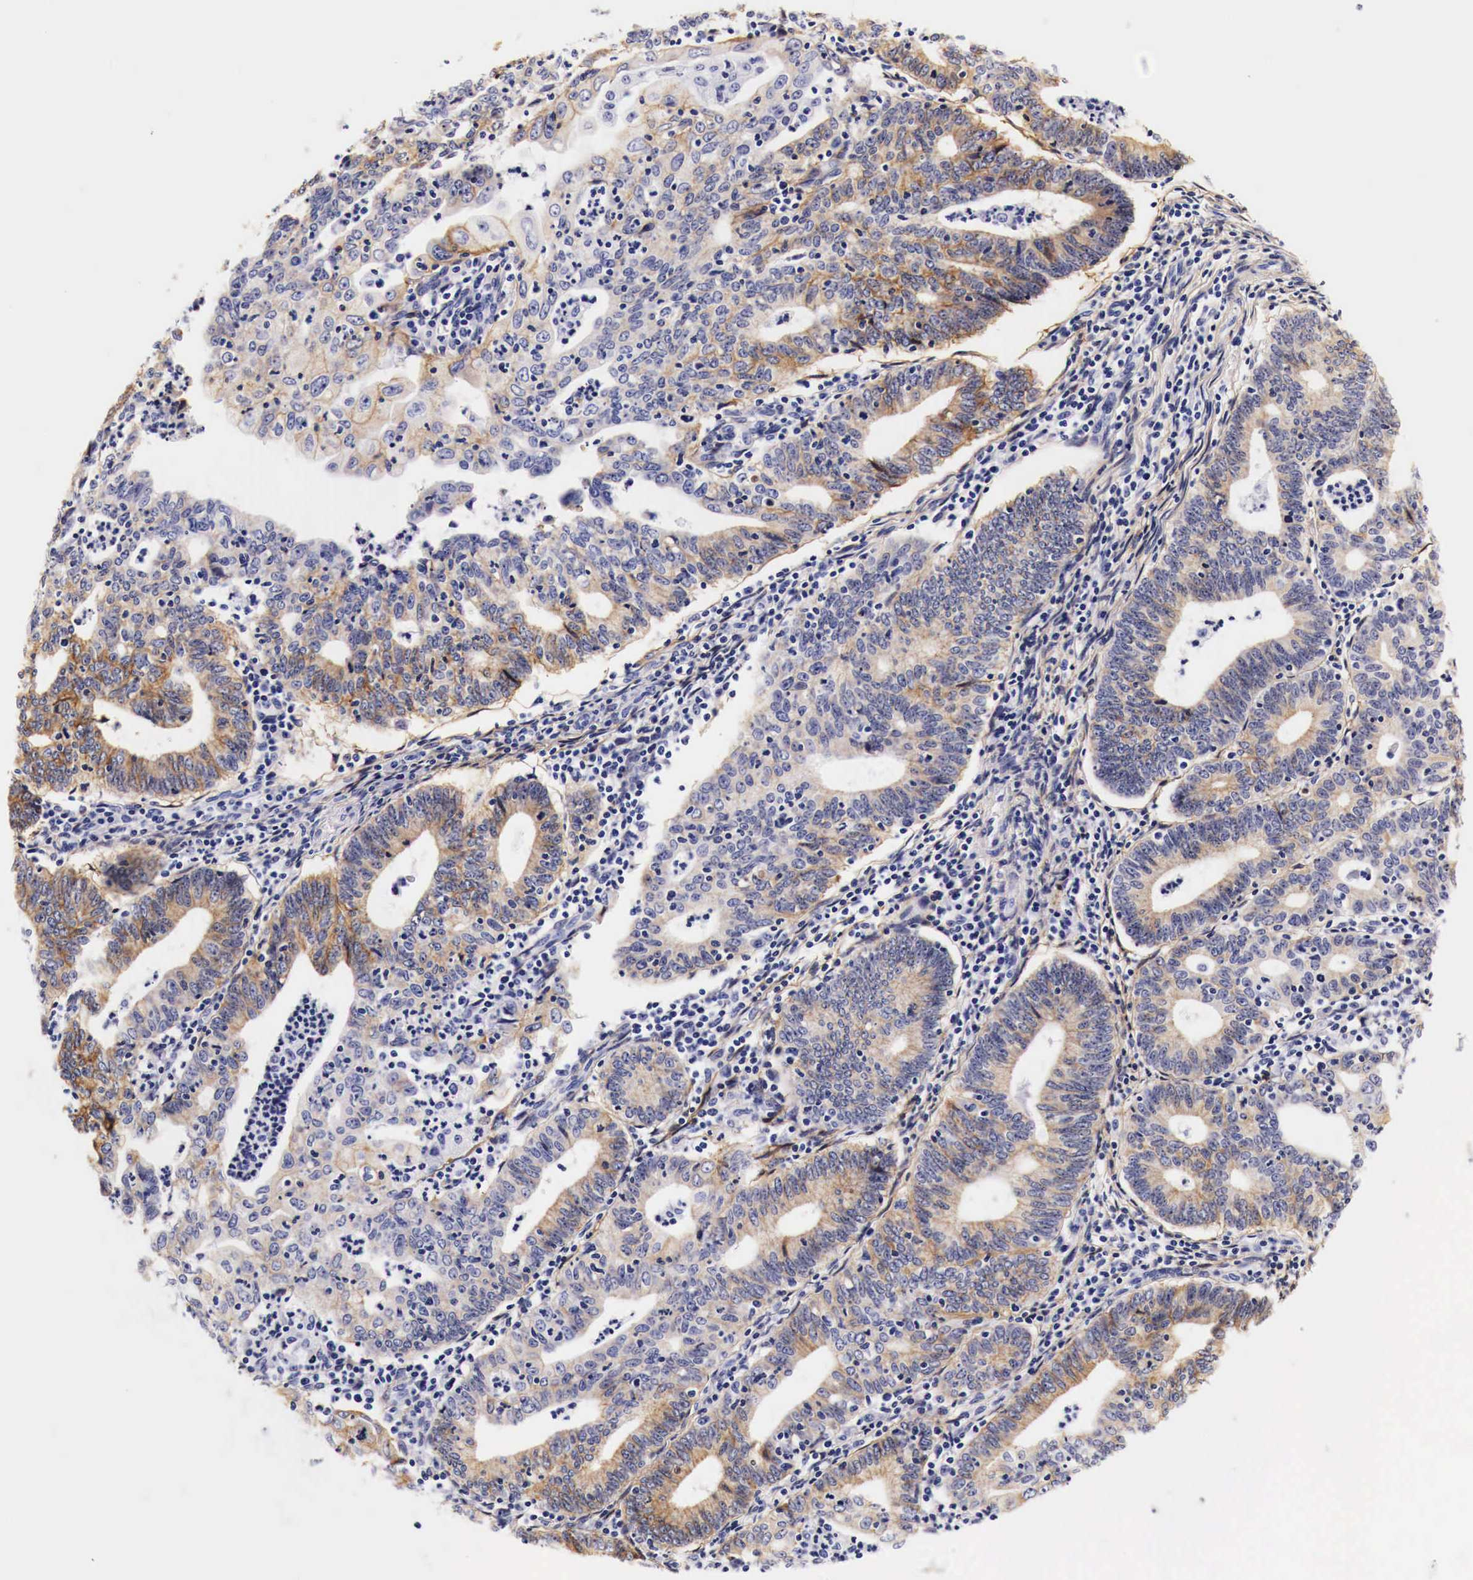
{"staining": {"intensity": "moderate", "quantity": "25%-75%", "location": "cytoplasmic/membranous"}, "tissue": "endometrial cancer", "cell_type": "Tumor cells", "image_type": "cancer", "snomed": [{"axis": "morphology", "description": "Adenocarcinoma, NOS"}, {"axis": "topography", "description": "Endometrium"}], "caption": "Brown immunohistochemical staining in human endometrial cancer reveals moderate cytoplasmic/membranous expression in approximately 25%-75% of tumor cells.", "gene": "EGFR", "patient": {"sex": "female", "age": 60}}